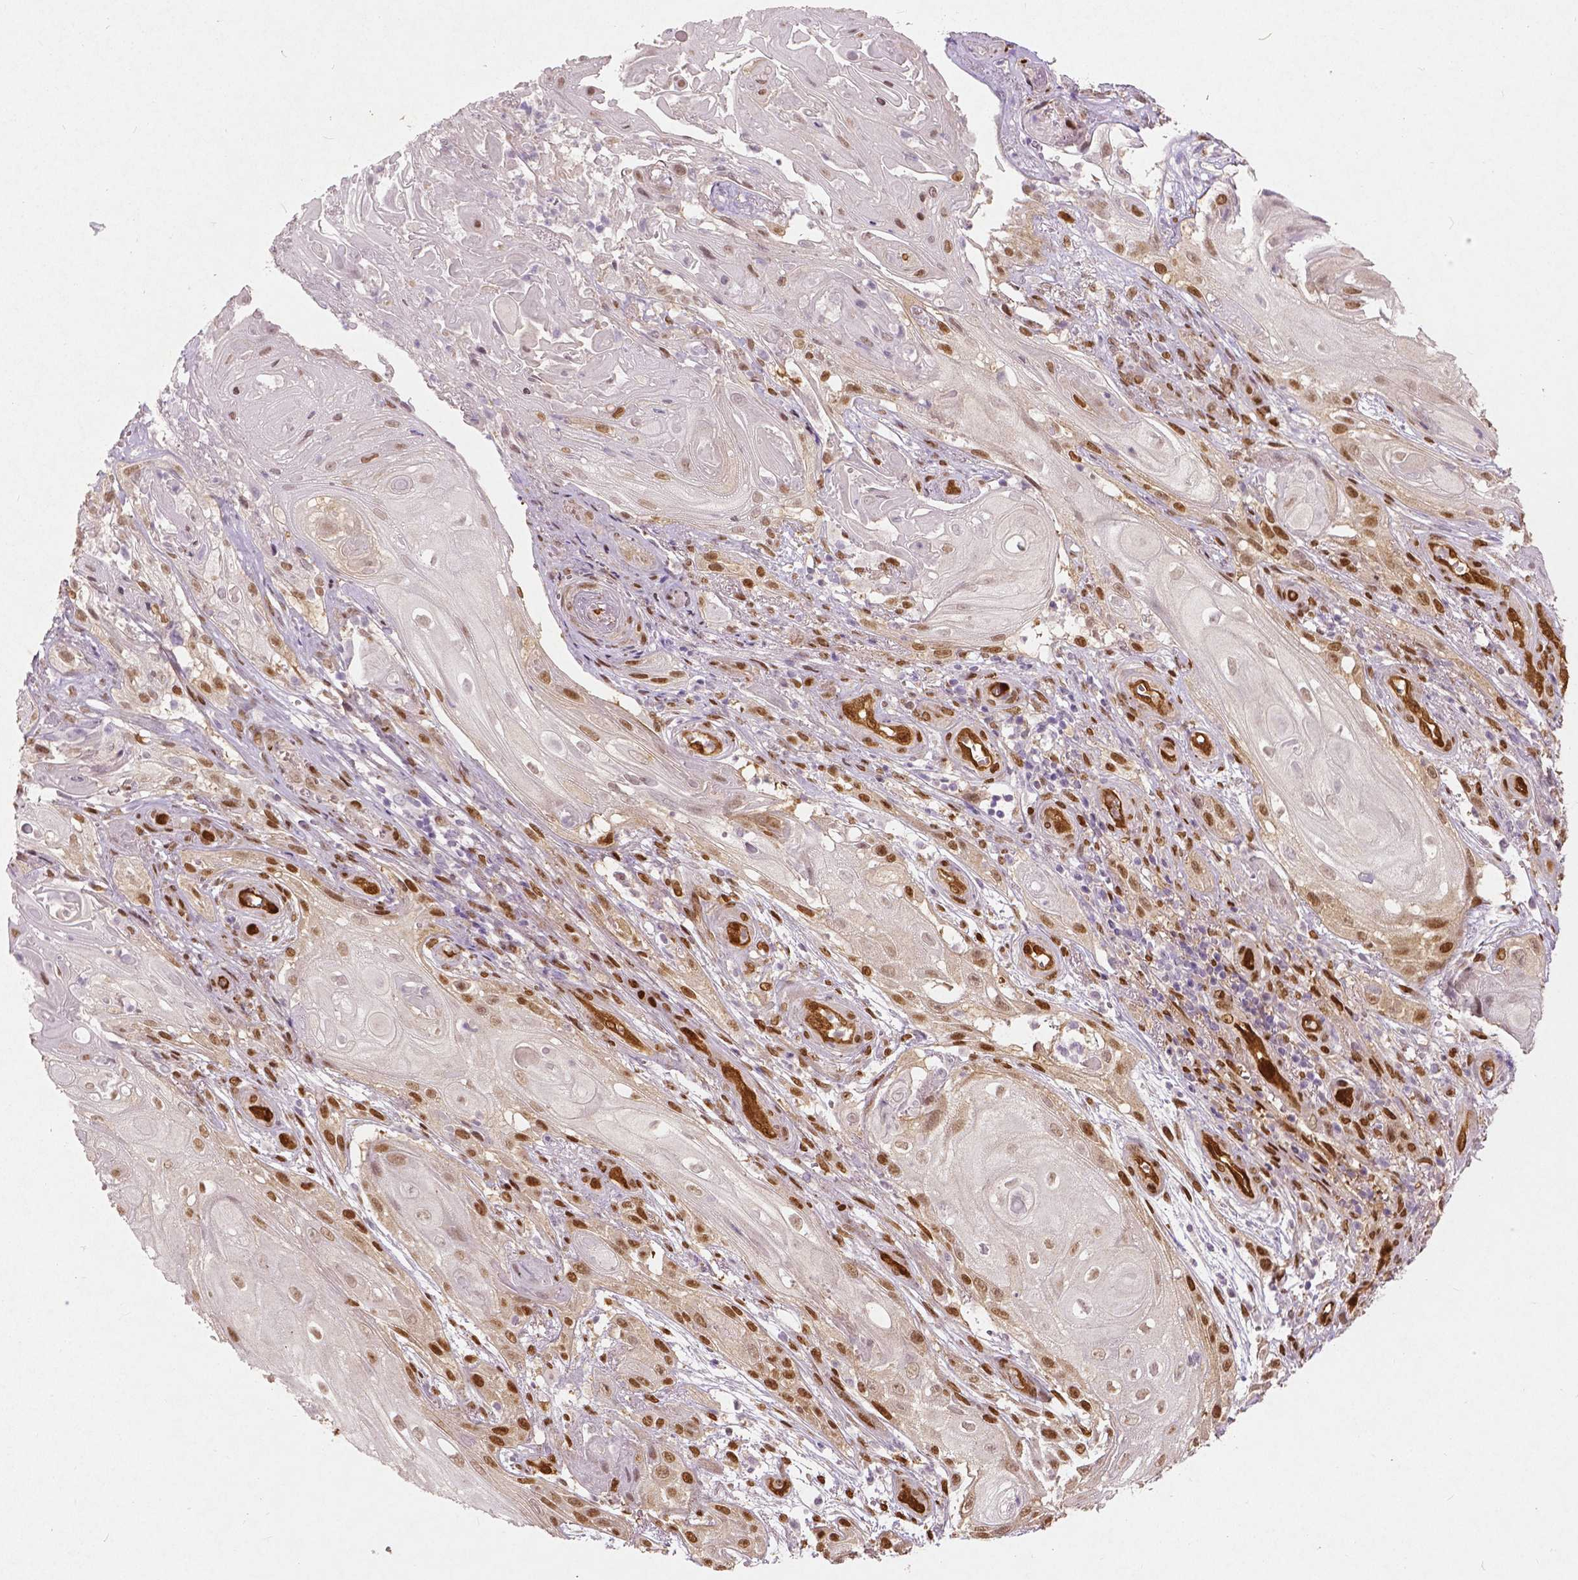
{"staining": {"intensity": "moderate", "quantity": ">75%", "location": "cytoplasmic/membranous,nuclear"}, "tissue": "skin cancer", "cell_type": "Tumor cells", "image_type": "cancer", "snomed": [{"axis": "morphology", "description": "Squamous cell carcinoma, NOS"}, {"axis": "topography", "description": "Skin"}], "caption": "Human skin squamous cell carcinoma stained with a protein marker demonstrates moderate staining in tumor cells.", "gene": "WWTR1", "patient": {"sex": "male", "age": 62}}